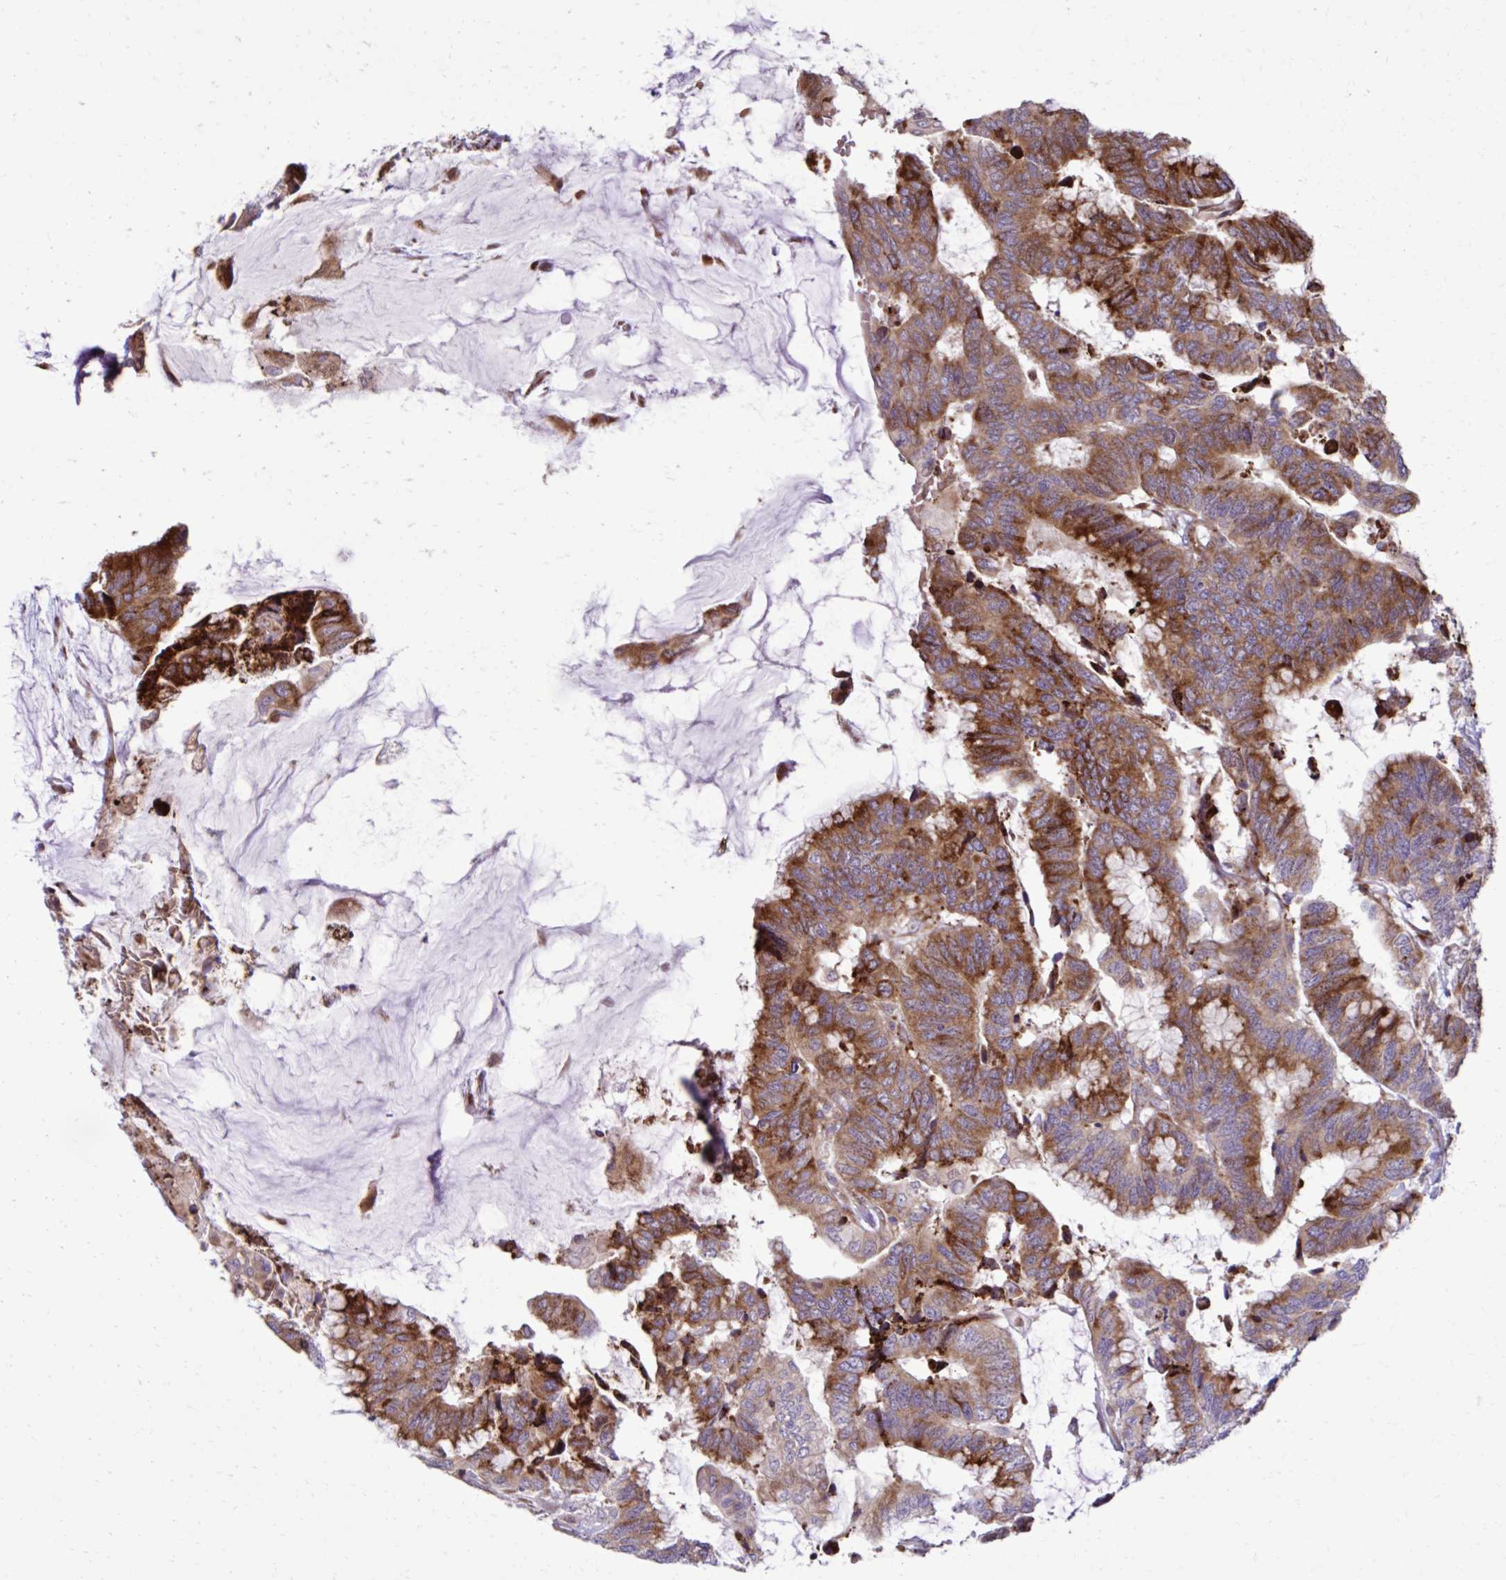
{"staining": {"intensity": "moderate", "quantity": ">75%", "location": "cytoplasmic/membranous"}, "tissue": "colorectal cancer", "cell_type": "Tumor cells", "image_type": "cancer", "snomed": [{"axis": "morphology", "description": "Adenocarcinoma, NOS"}, {"axis": "topography", "description": "Rectum"}], "caption": "Colorectal cancer (adenocarcinoma) stained with a protein marker shows moderate staining in tumor cells.", "gene": "LIMS1", "patient": {"sex": "female", "age": 59}}